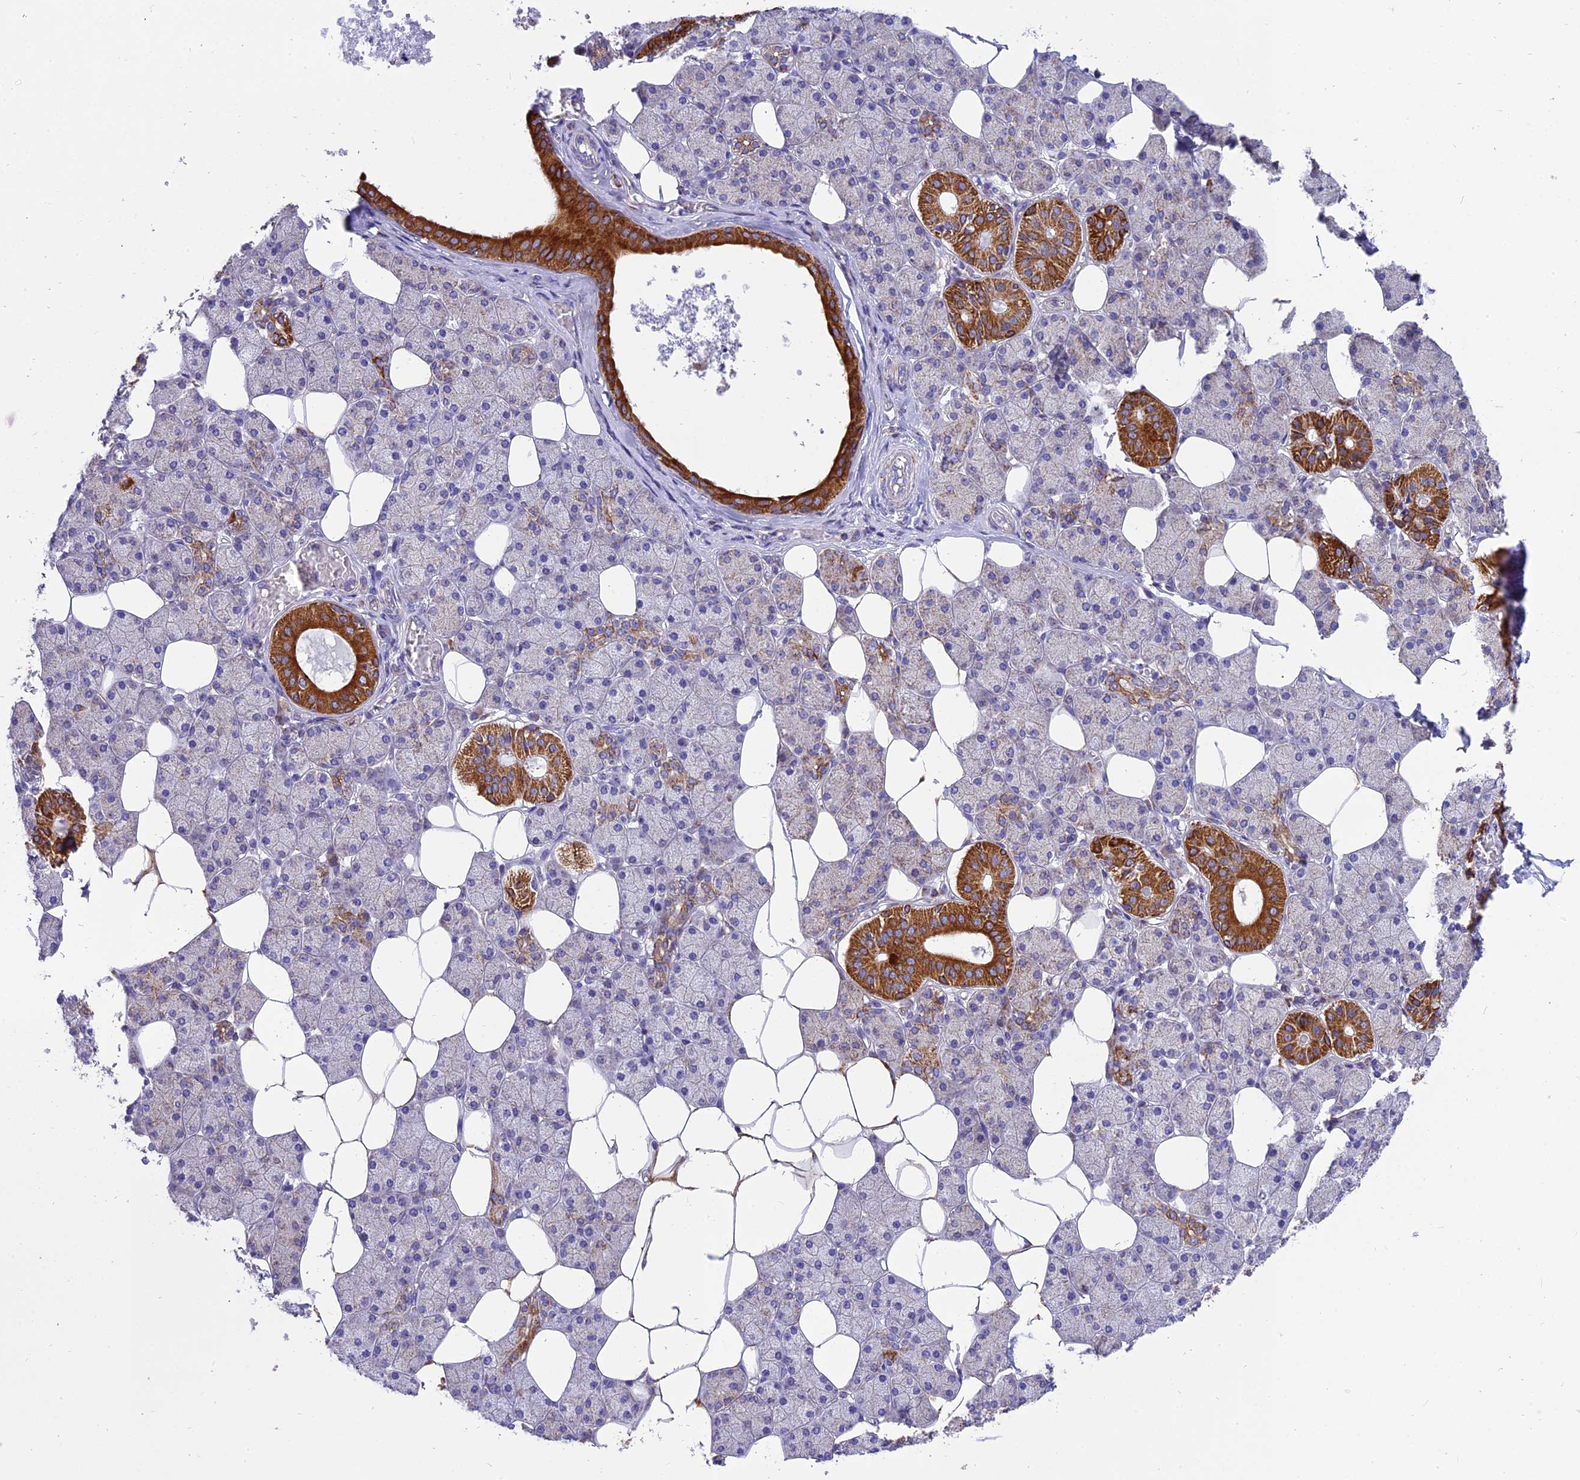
{"staining": {"intensity": "strong", "quantity": "<25%", "location": "cytoplasmic/membranous"}, "tissue": "salivary gland", "cell_type": "Glandular cells", "image_type": "normal", "snomed": [{"axis": "morphology", "description": "Normal tissue, NOS"}, {"axis": "topography", "description": "Salivary gland"}], "caption": "Brown immunohistochemical staining in benign human salivary gland displays strong cytoplasmic/membranous staining in approximately <25% of glandular cells.", "gene": "MRPS34", "patient": {"sex": "female", "age": 33}}